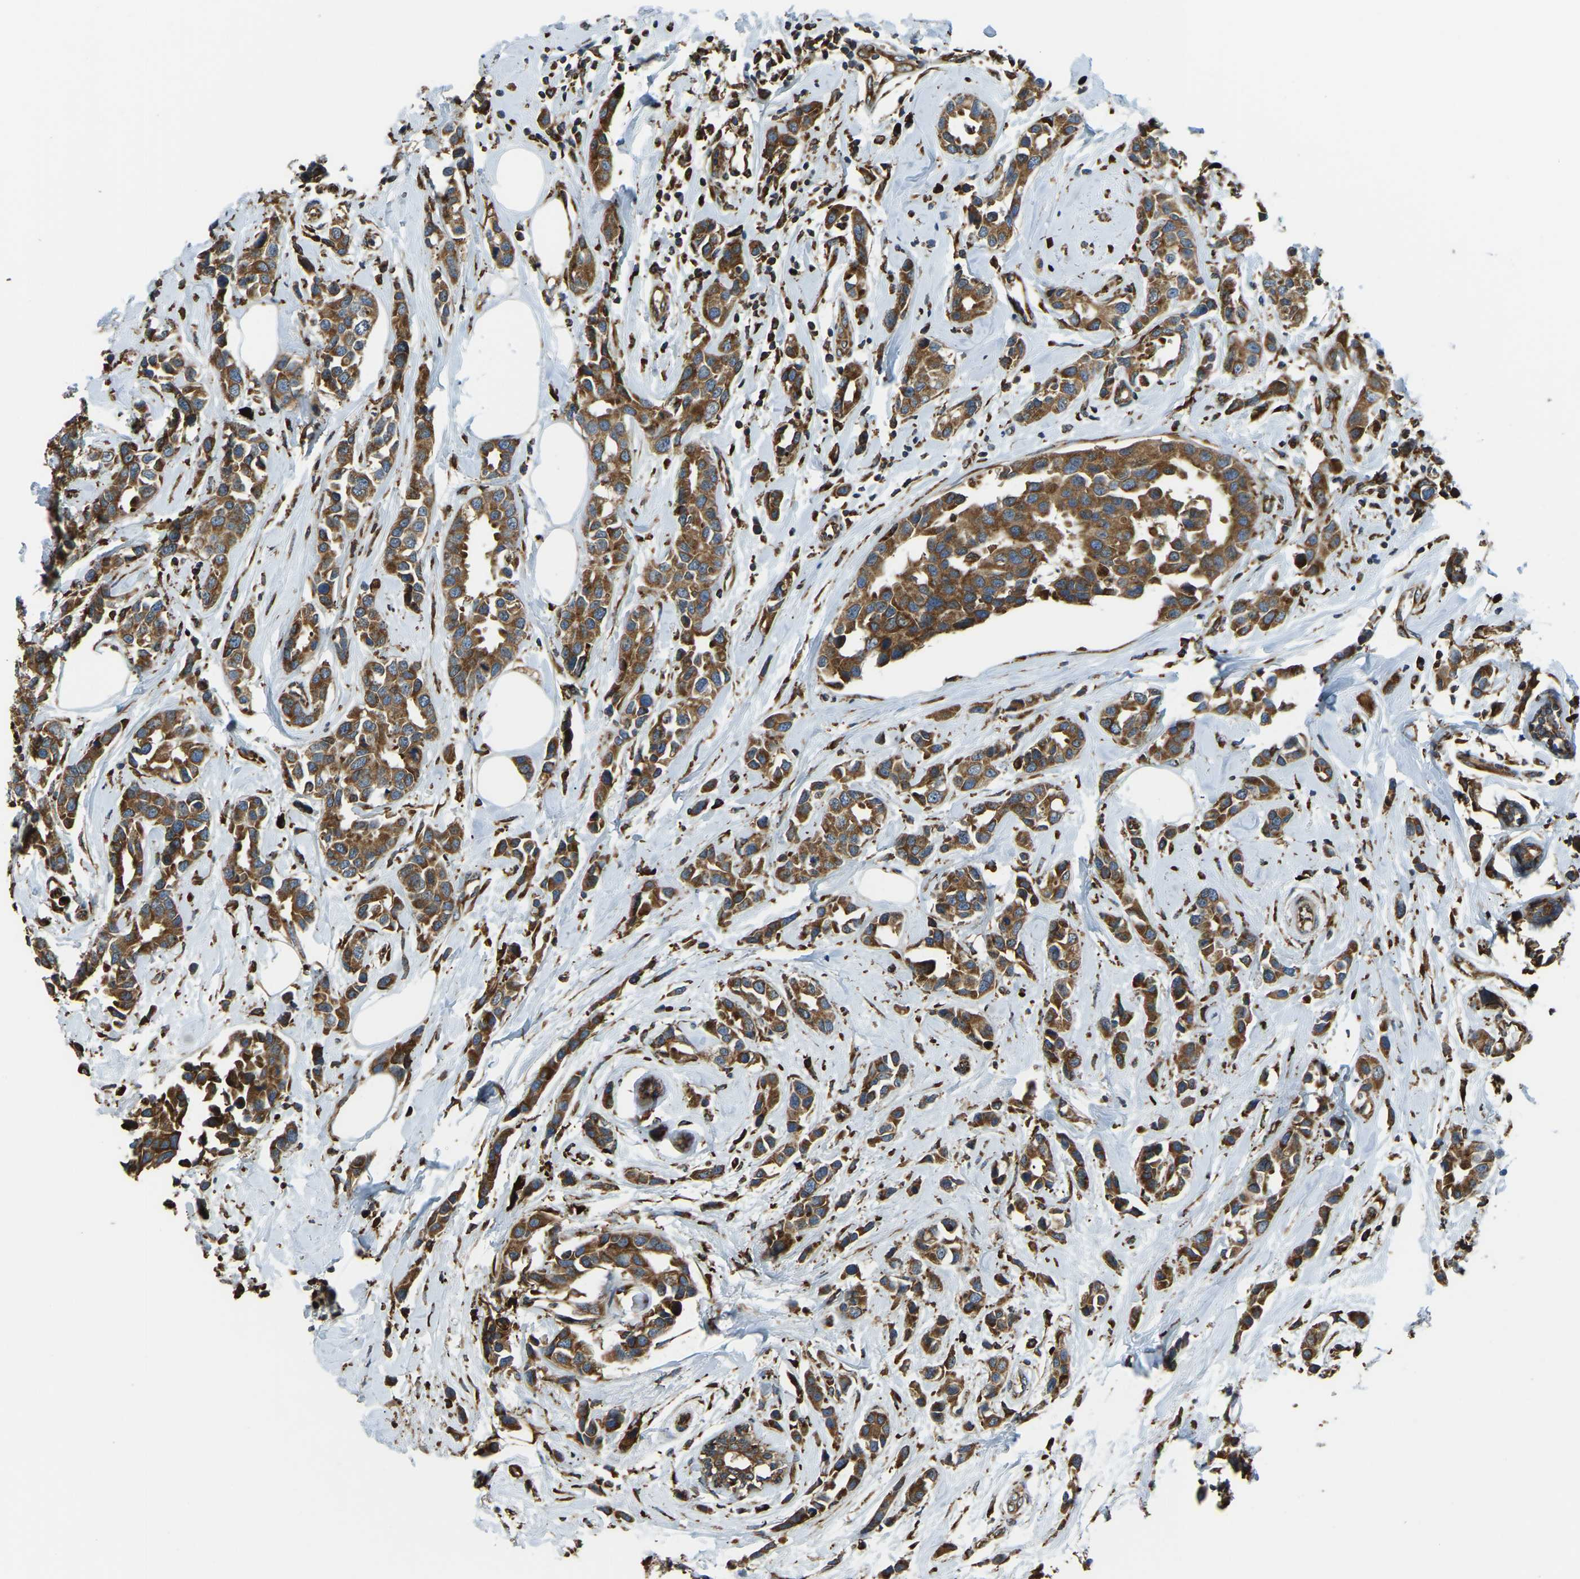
{"staining": {"intensity": "strong", "quantity": ">75%", "location": "cytoplasmic/membranous"}, "tissue": "breast cancer", "cell_type": "Tumor cells", "image_type": "cancer", "snomed": [{"axis": "morphology", "description": "Normal tissue, NOS"}, {"axis": "morphology", "description": "Duct carcinoma"}, {"axis": "topography", "description": "Breast"}], "caption": "Approximately >75% of tumor cells in infiltrating ductal carcinoma (breast) exhibit strong cytoplasmic/membranous protein positivity as visualized by brown immunohistochemical staining.", "gene": "RNF115", "patient": {"sex": "female", "age": 50}}